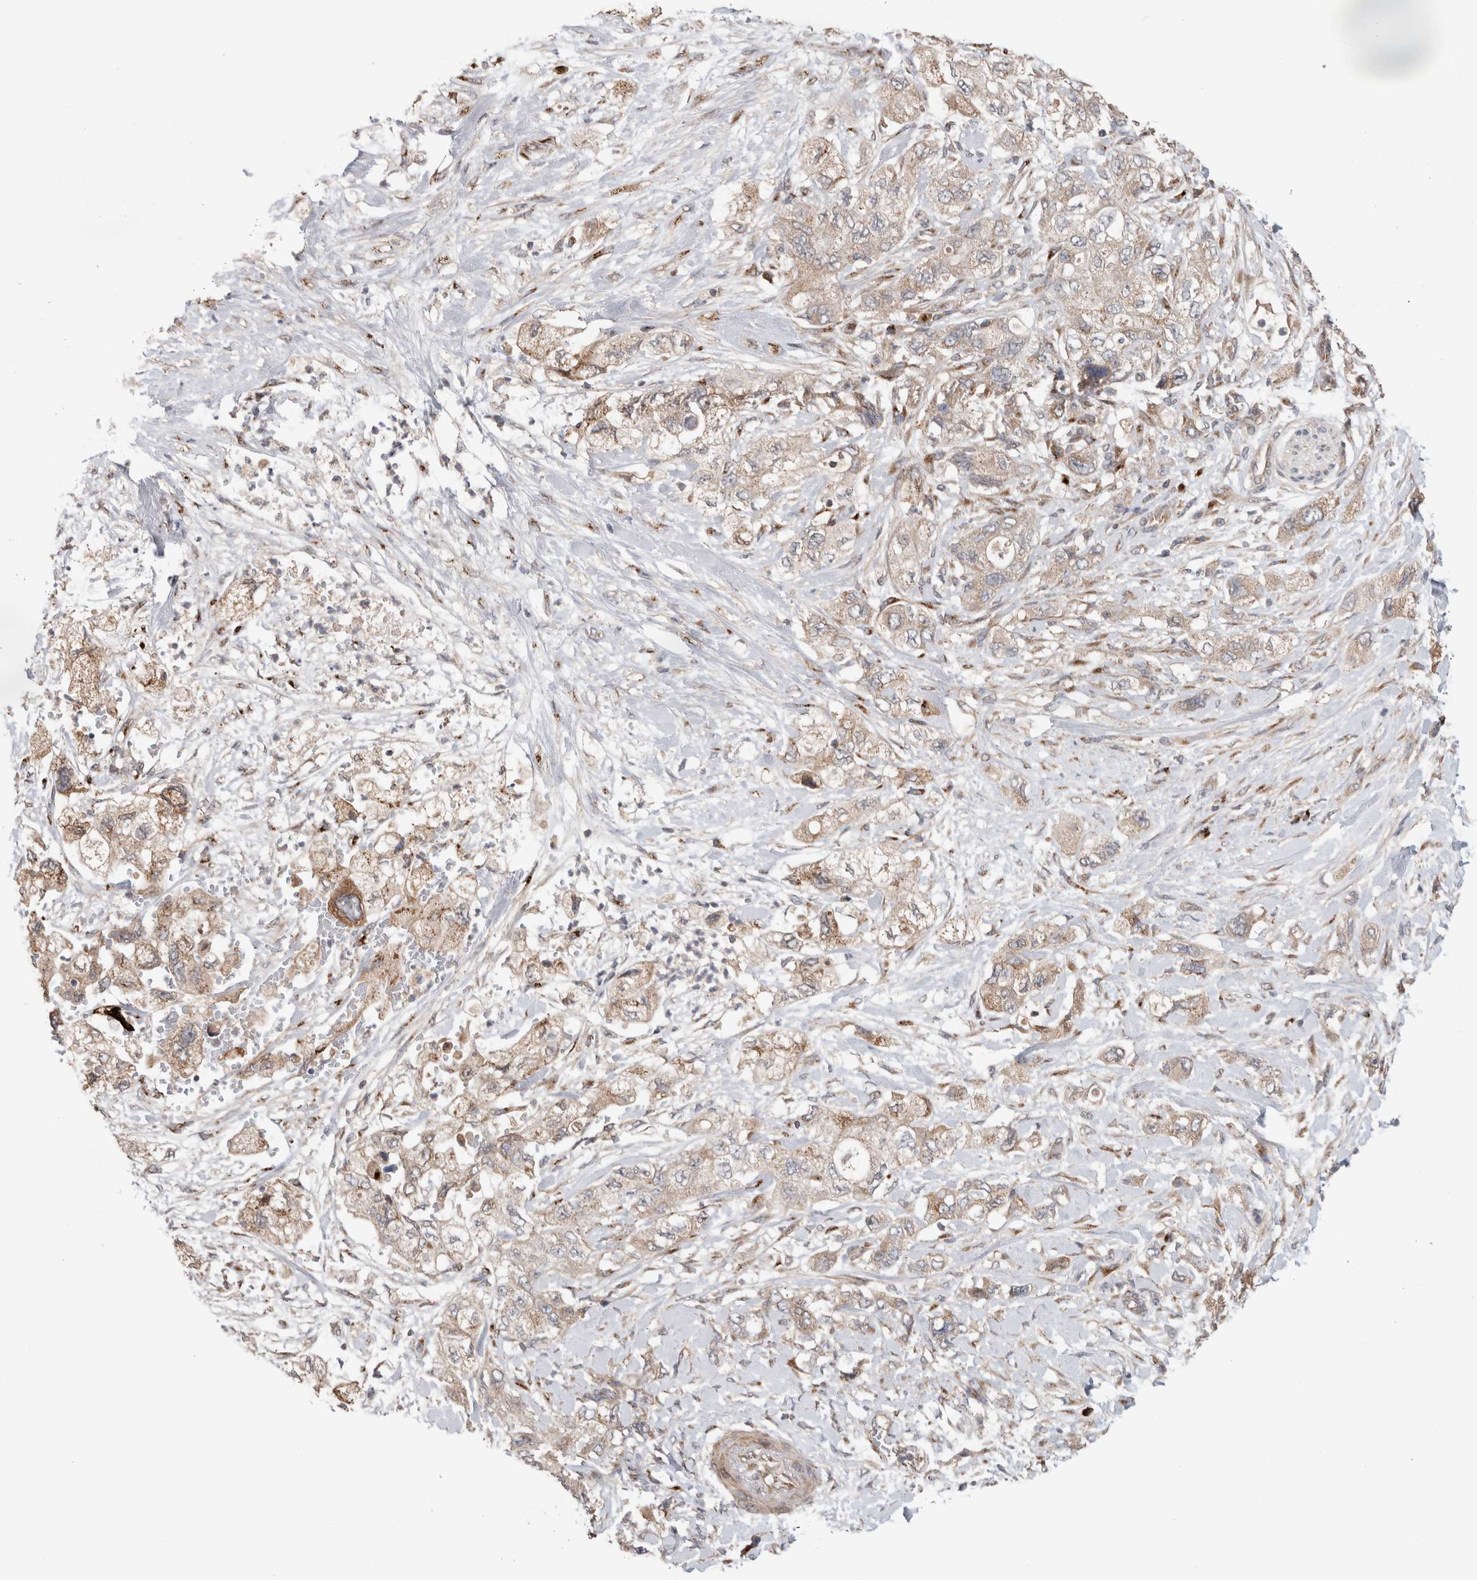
{"staining": {"intensity": "moderate", "quantity": "25%-75%", "location": "cytoplasmic/membranous"}, "tissue": "pancreatic cancer", "cell_type": "Tumor cells", "image_type": "cancer", "snomed": [{"axis": "morphology", "description": "Adenocarcinoma, NOS"}, {"axis": "topography", "description": "Pancreas"}], "caption": "Immunohistochemical staining of adenocarcinoma (pancreatic) shows medium levels of moderate cytoplasmic/membranous positivity in about 25%-75% of tumor cells.", "gene": "TRIM5", "patient": {"sex": "female", "age": 73}}